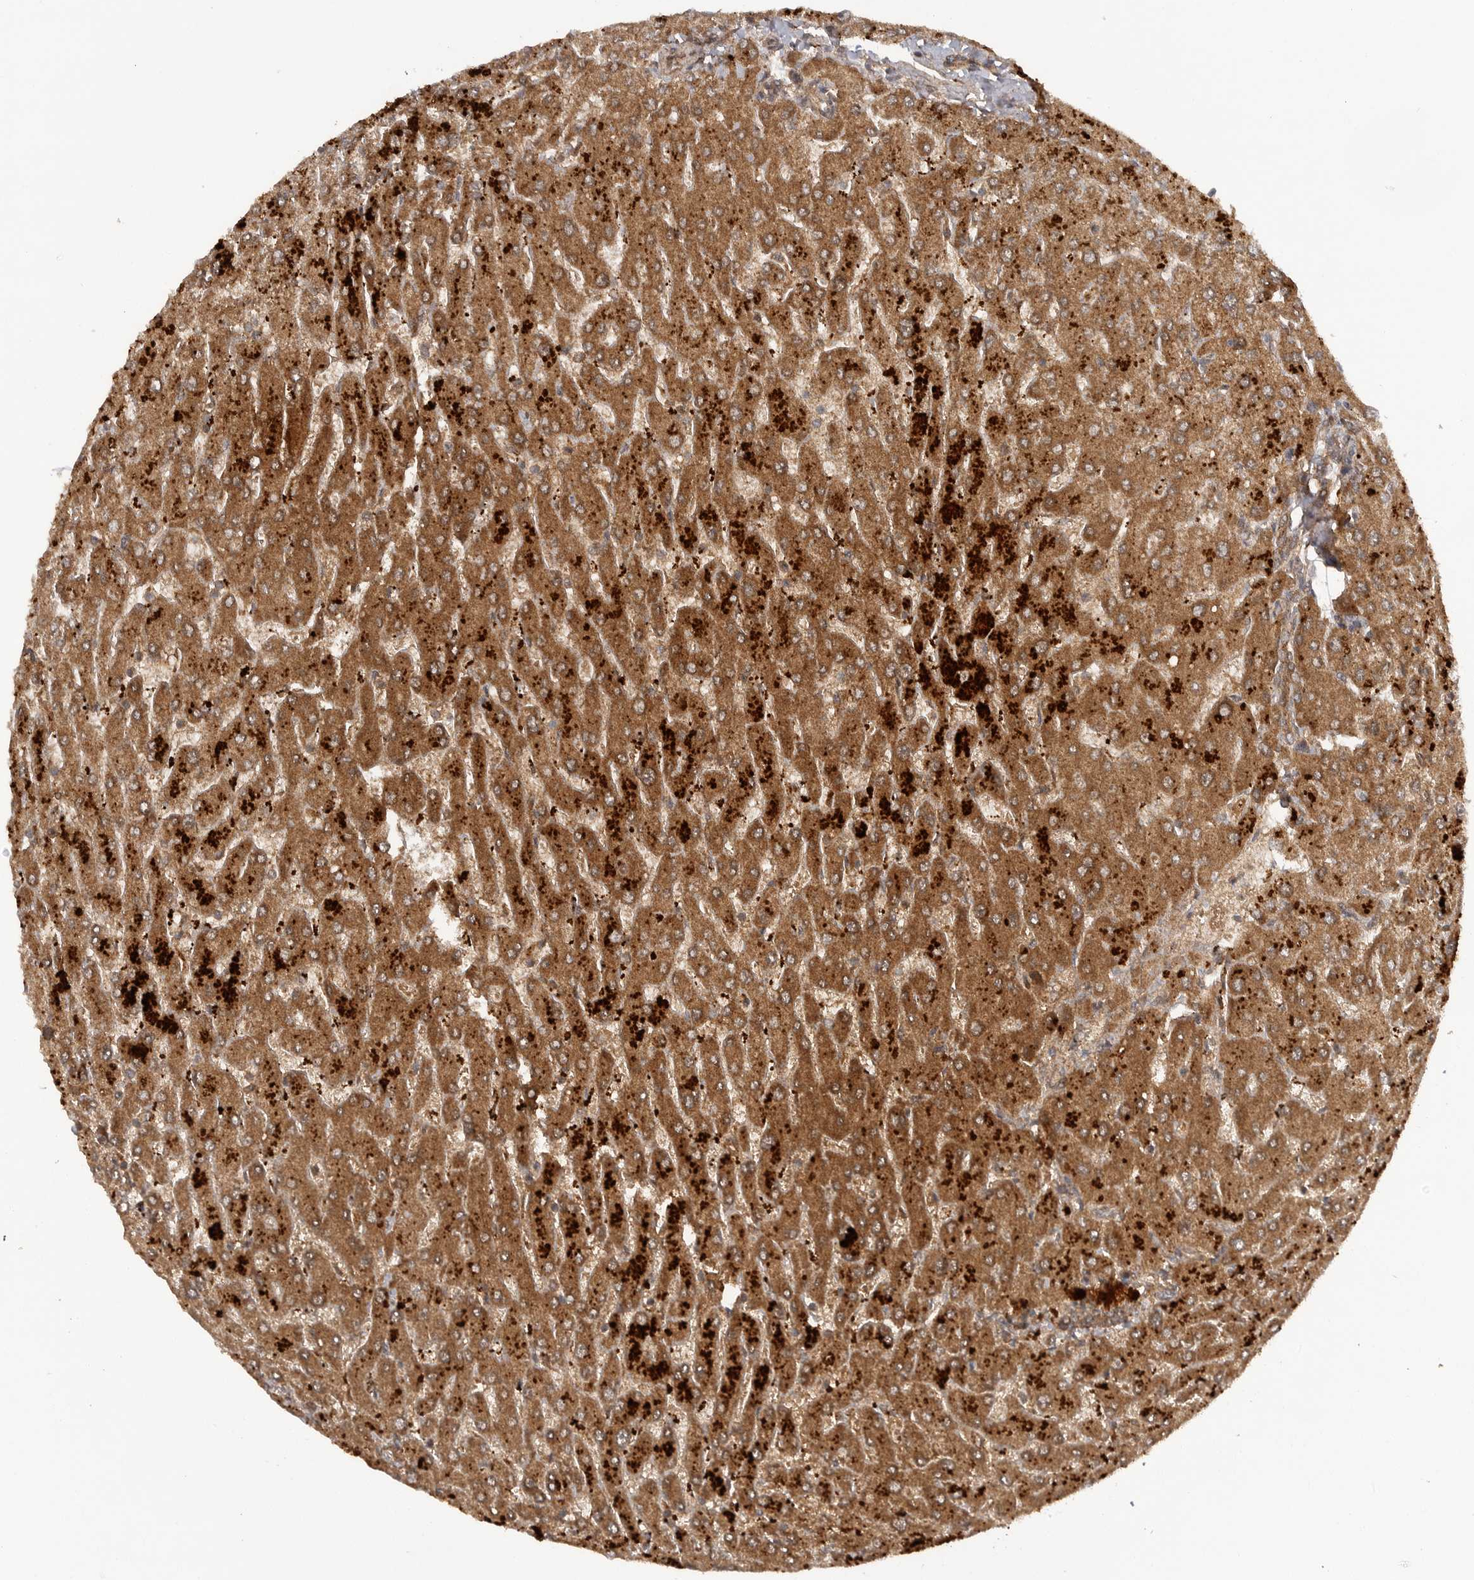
{"staining": {"intensity": "moderate", "quantity": ">75%", "location": "cytoplasmic/membranous"}, "tissue": "liver", "cell_type": "Cholangiocytes", "image_type": "normal", "snomed": [{"axis": "morphology", "description": "Normal tissue, NOS"}, {"axis": "topography", "description": "Liver"}], "caption": "Liver stained with DAB immunohistochemistry (IHC) shows medium levels of moderate cytoplasmic/membranous expression in about >75% of cholangiocytes.", "gene": "PRDX4", "patient": {"sex": "male", "age": 55}}